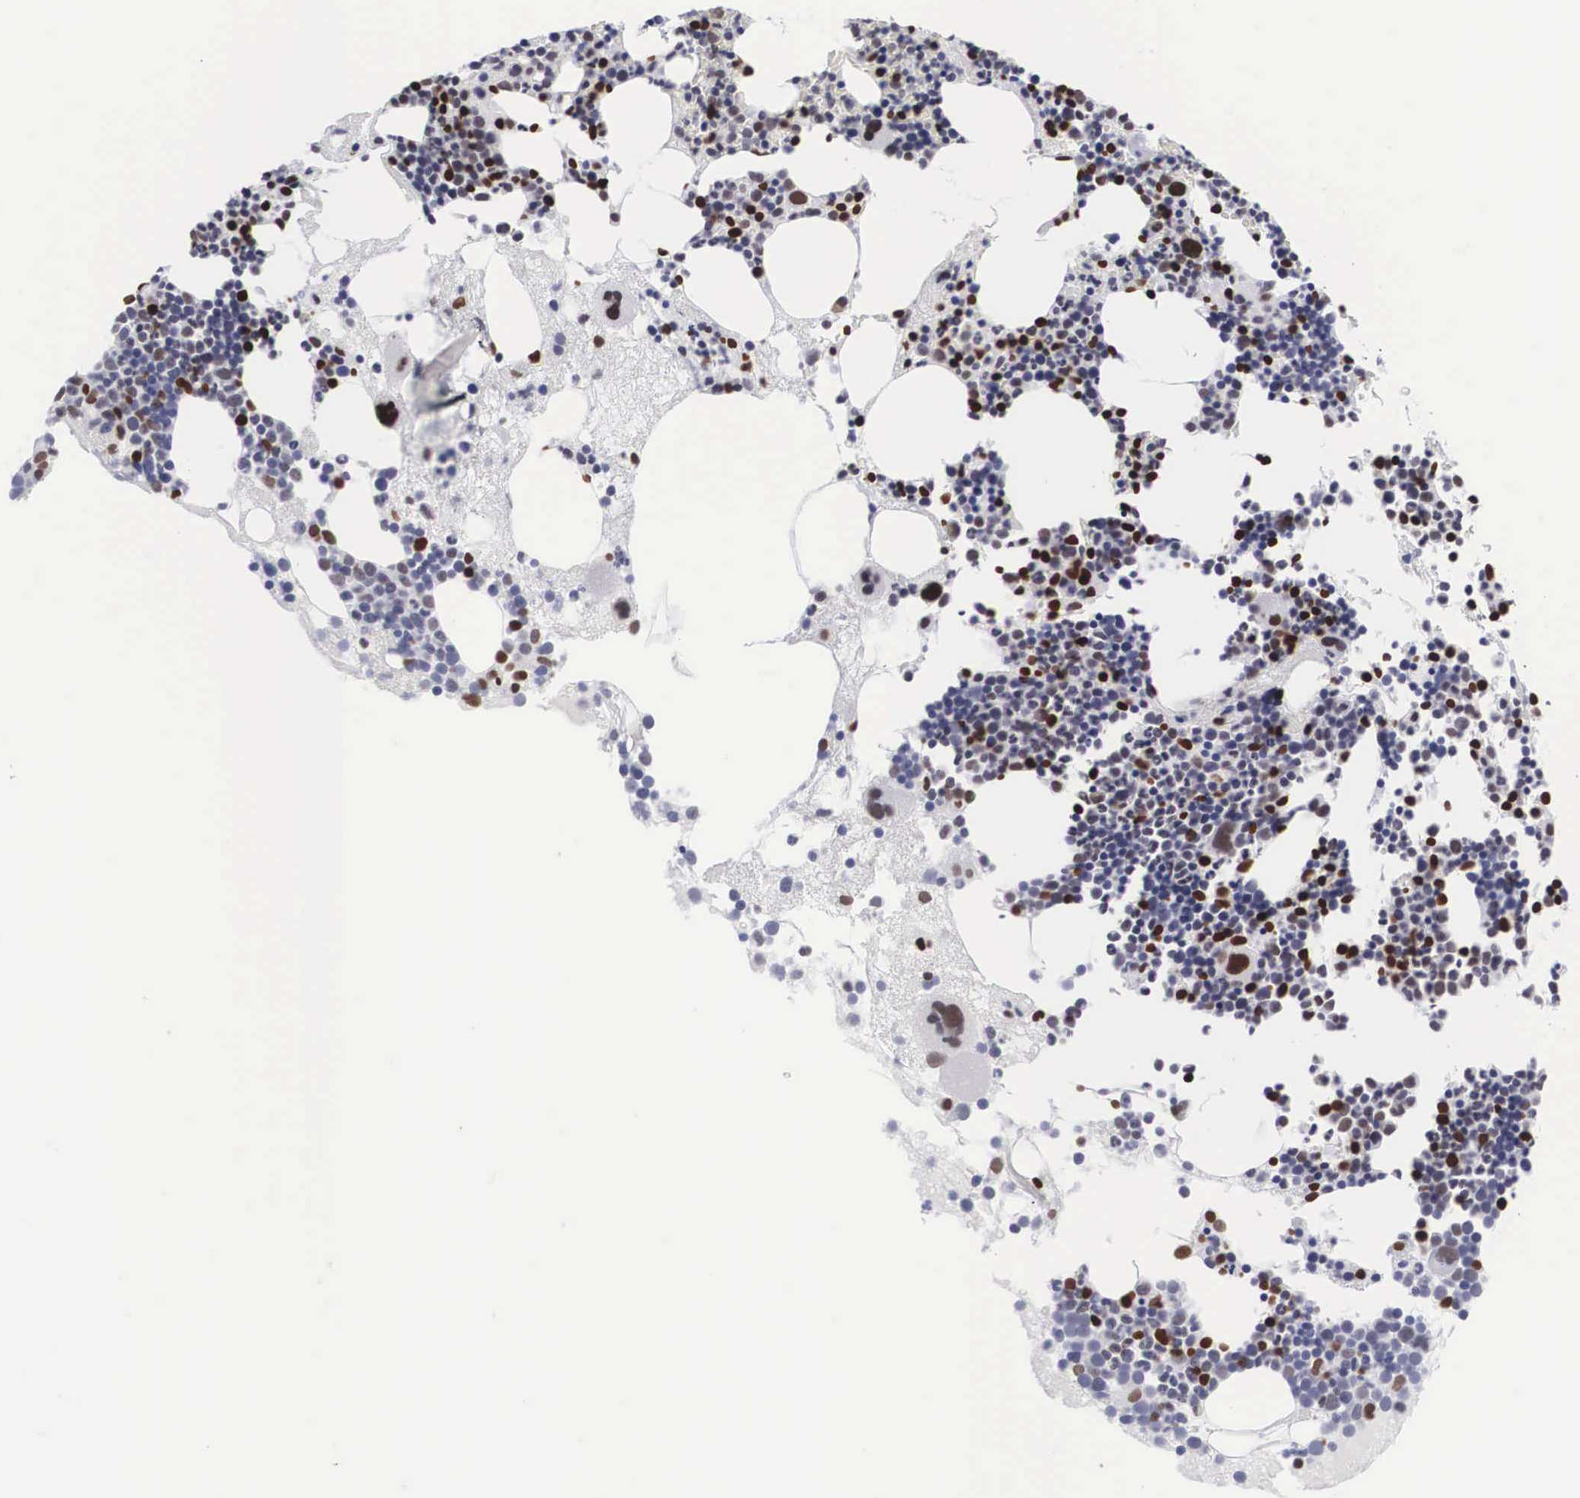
{"staining": {"intensity": "strong", "quantity": "25%-75%", "location": "nuclear"}, "tissue": "bone marrow", "cell_type": "Hematopoietic cells", "image_type": "normal", "snomed": [{"axis": "morphology", "description": "Normal tissue, NOS"}, {"axis": "topography", "description": "Bone marrow"}], "caption": "Immunohistochemistry (IHC) (DAB (3,3'-diaminobenzidine)) staining of normal human bone marrow displays strong nuclear protein expression in approximately 25%-75% of hematopoietic cells.", "gene": "MECP2", "patient": {"sex": "male", "age": 75}}